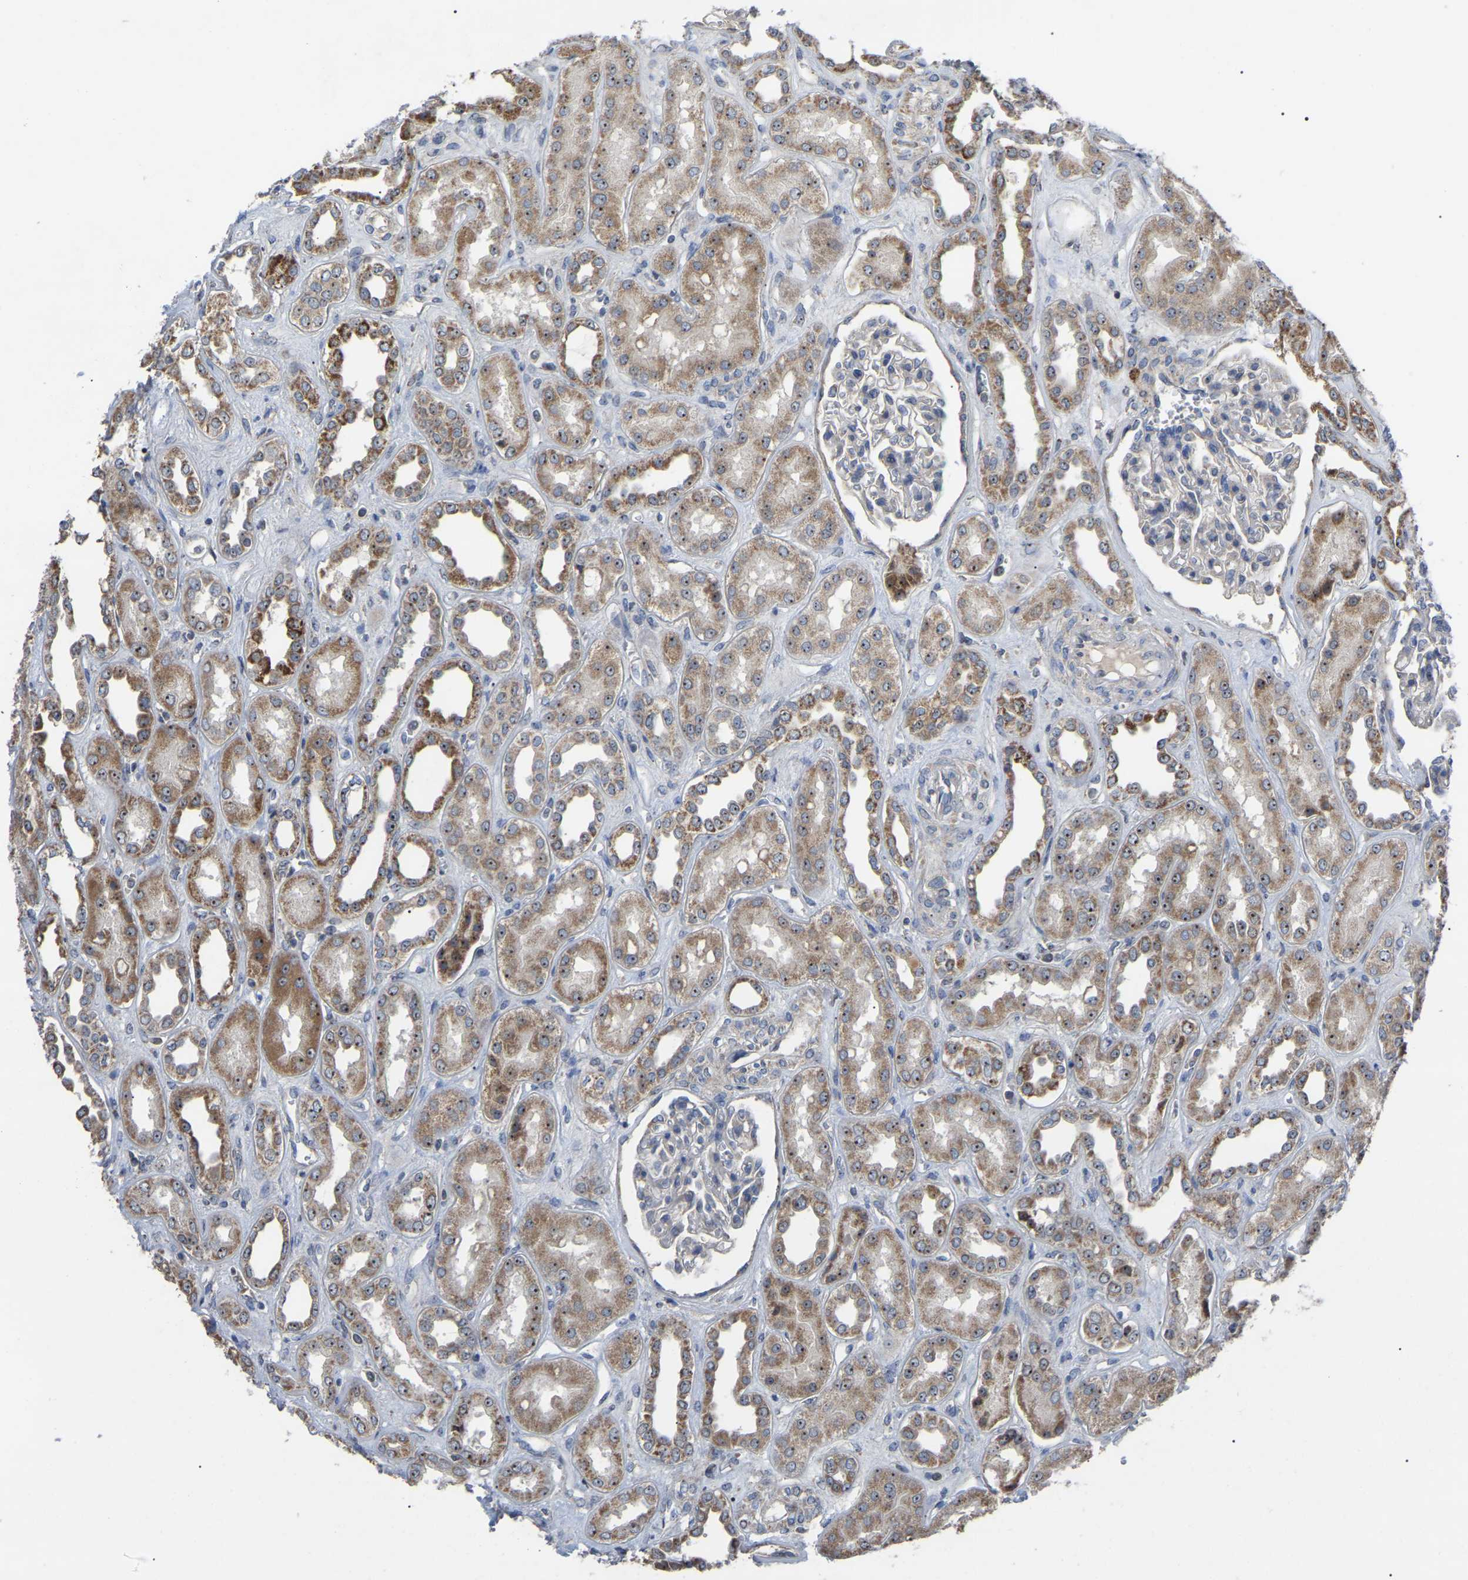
{"staining": {"intensity": "weak", "quantity": "<25%", "location": "nuclear"}, "tissue": "kidney", "cell_type": "Cells in glomeruli", "image_type": "normal", "snomed": [{"axis": "morphology", "description": "Normal tissue, NOS"}, {"axis": "topography", "description": "Kidney"}], "caption": "Immunohistochemistry (IHC) micrograph of benign kidney: kidney stained with DAB (3,3'-diaminobenzidine) displays no significant protein expression in cells in glomeruli.", "gene": "NOP53", "patient": {"sex": "male", "age": 59}}